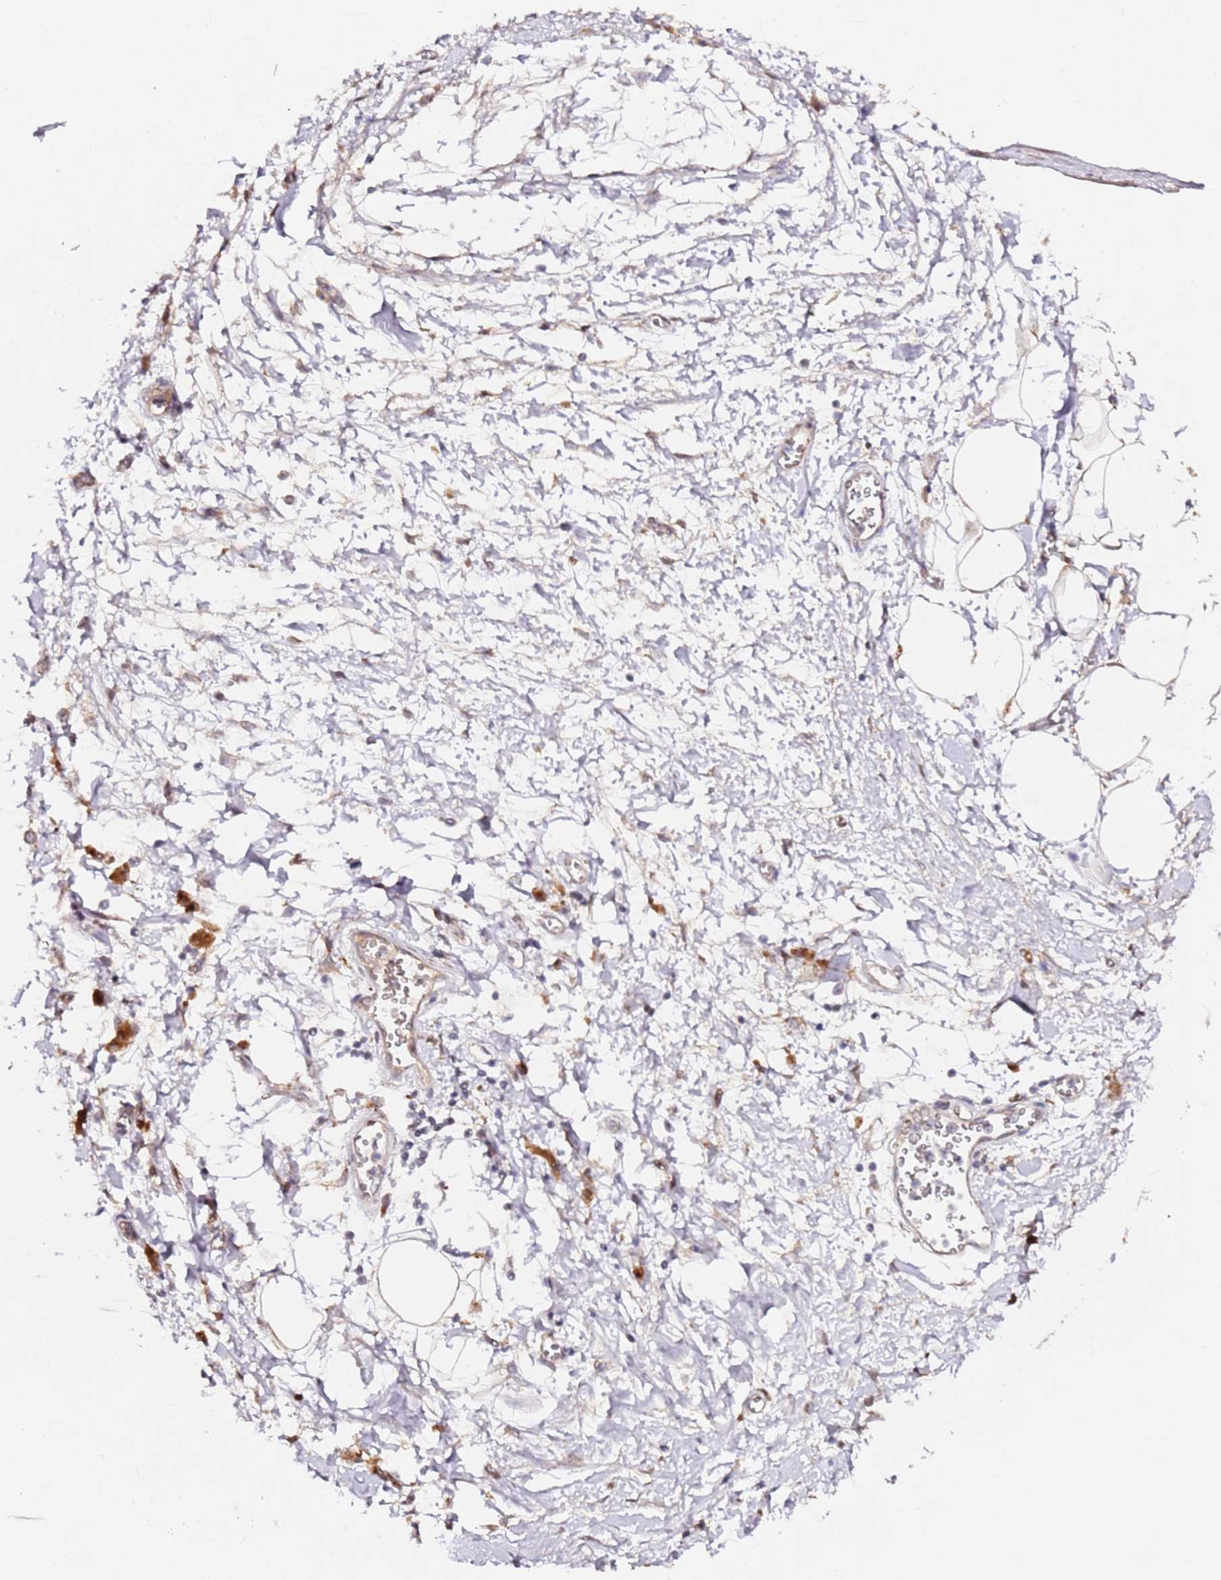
{"staining": {"intensity": "negative", "quantity": "none", "location": "none"}, "tissue": "adipose tissue", "cell_type": "Adipocytes", "image_type": "normal", "snomed": [{"axis": "morphology", "description": "Normal tissue, NOS"}, {"axis": "morphology", "description": "Adenocarcinoma, NOS"}, {"axis": "topography", "description": "Pancreas"}, {"axis": "topography", "description": "Peripheral nerve tissue"}], "caption": "This micrograph is of normal adipose tissue stained with IHC to label a protein in brown with the nuclei are counter-stained blue. There is no positivity in adipocytes. The staining was performed using DAB to visualize the protein expression in brown, while the nuclei were stained in blue with hematoxylin (Magnification: 20x).", "gene": "ALG11", "patient": {"sex": "male", "age": 59}}